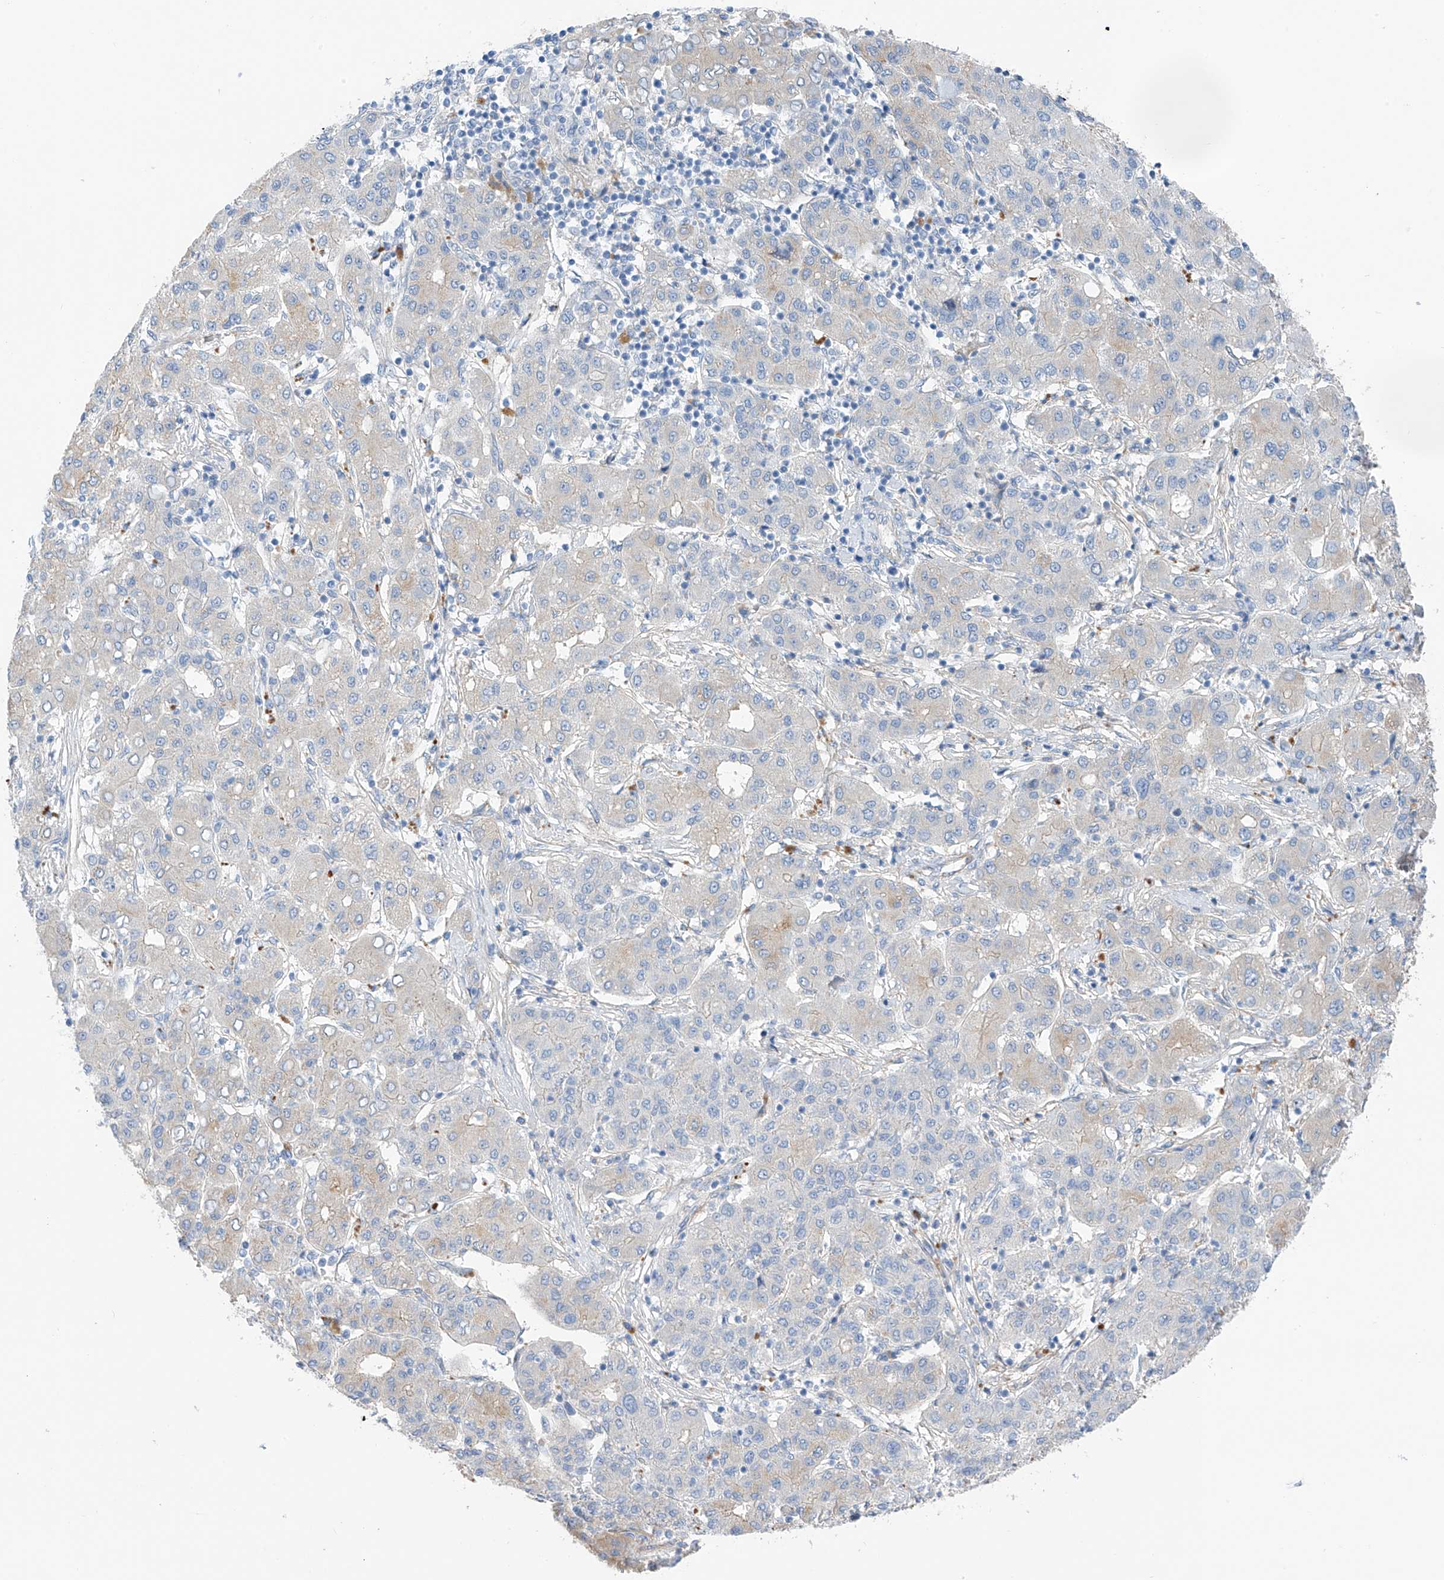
{"staining": {"intensity": "weak", "quantity": "<25%", "location": "cytoplasmic/membranous"}, "tissue": "liver cancer", "cell_type": "Tumor cells", "image_type": "cancer", "snomed": [{"axis": "morphology", "description": "Carcinoma, Hepatocellular, NOS"}, {"axis": "topography", "description": "Liver"}], "caption": "An immunohistochemistry photomicrograph of liver cancer (hepatocellular carcinoma) is shown. There is no staining in tumor cells of liver cancer (hepatocellular carcinoma).", "gene": "ITGA9", "patient": {"sex": "male", "age": 65}}